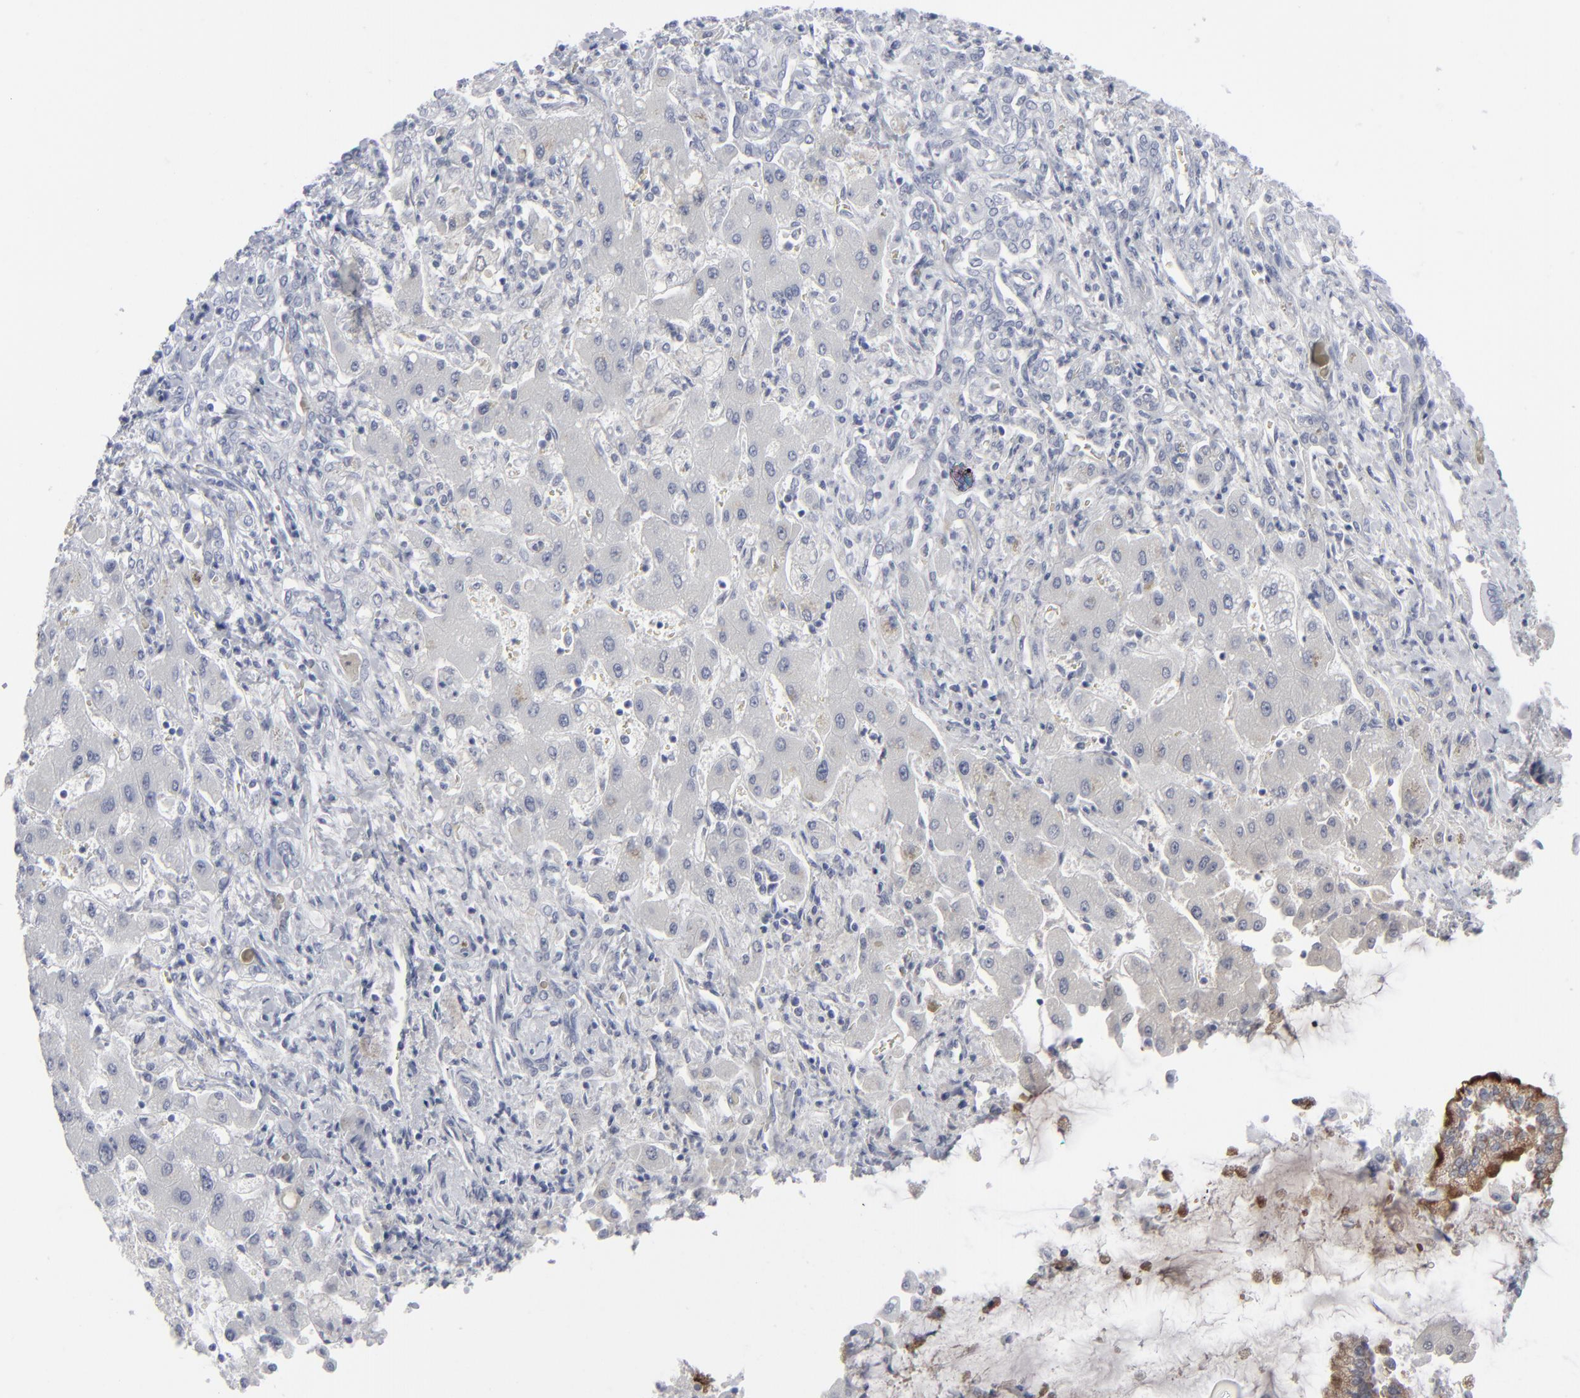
{"staining": {"intensity": "negative", "quantity": "none", "location": "none"}, "tissue": "liver cancer", "cell_type": "Tumor cells", "image_type": "cancer", "snomed": [{"axis": "morphology", "description": "Cholangiocarcinoma"}, {"axis": "topography", "description": "Liver"}], "caption": "An image of human liver cancer is negative for staining in tumor cells.", "gene": "MSLN", "patient": {"sex": "male", "age": 50}}